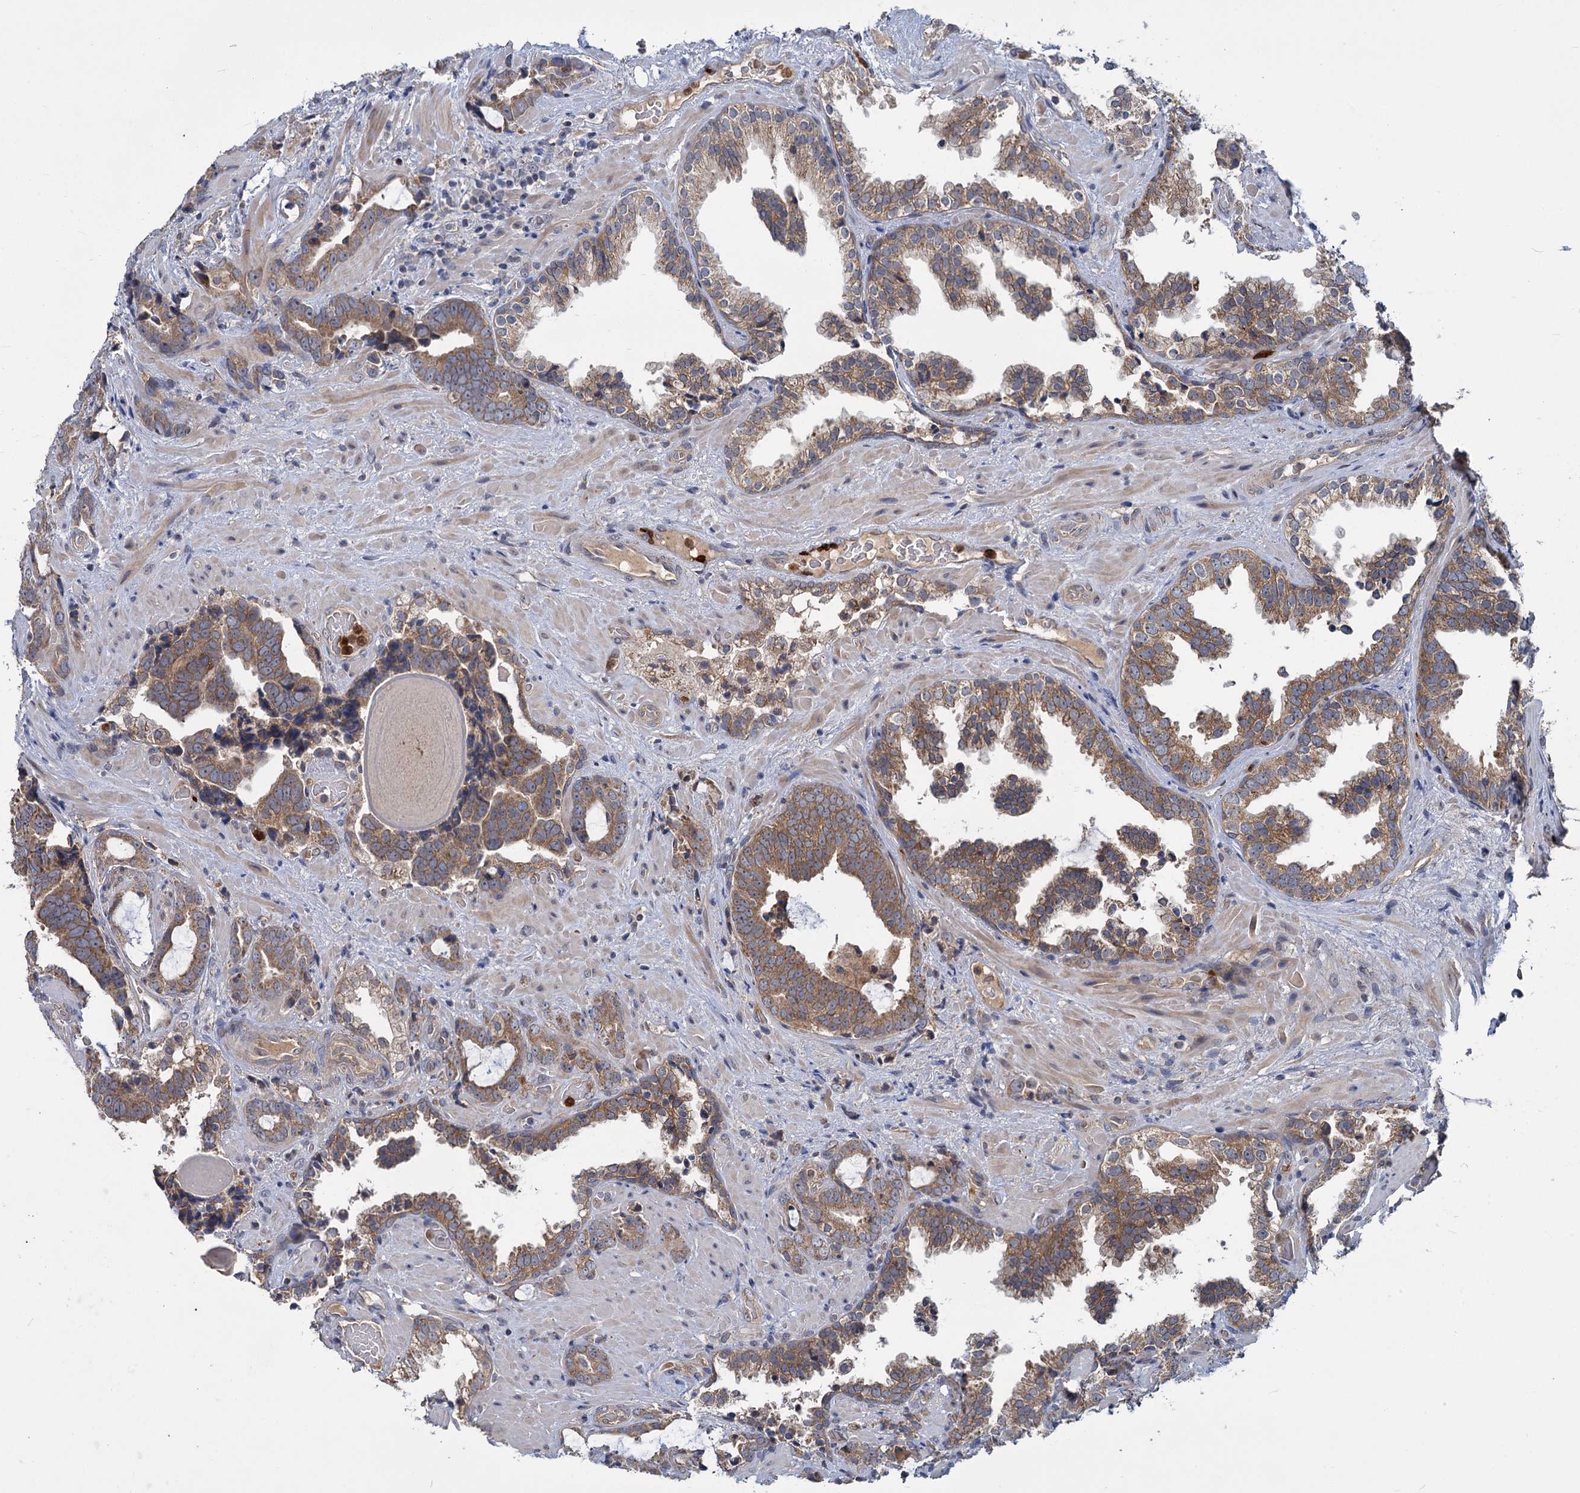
{"staining": {"intensity": "weak", "quantity": ">75%", "location": "cytoplasmic/membranous"}, "tissue": "prostate cancer", "cell_type": "Tumor cells", "image_type": "cancer", "snomed": [{"axis": "morphology", "description": "Adenocarcinoma, High grade"}, {"axis": "topography", "description": "Prostate and seminal vesicle, NOS"}], "caption": "Prostate cancer stained with IHC shows weak cytoplasmic/membranous staining in approximately >75% of tumor cells. The staining is performed using DAB (3,3'-diaminobenzidine) brown chromogen to label protein expression. The nuclei are counter-stained blue using hematoxylin.", "gene": "DYNC2H1", "patient": {"sex": "male", "age": 67}}